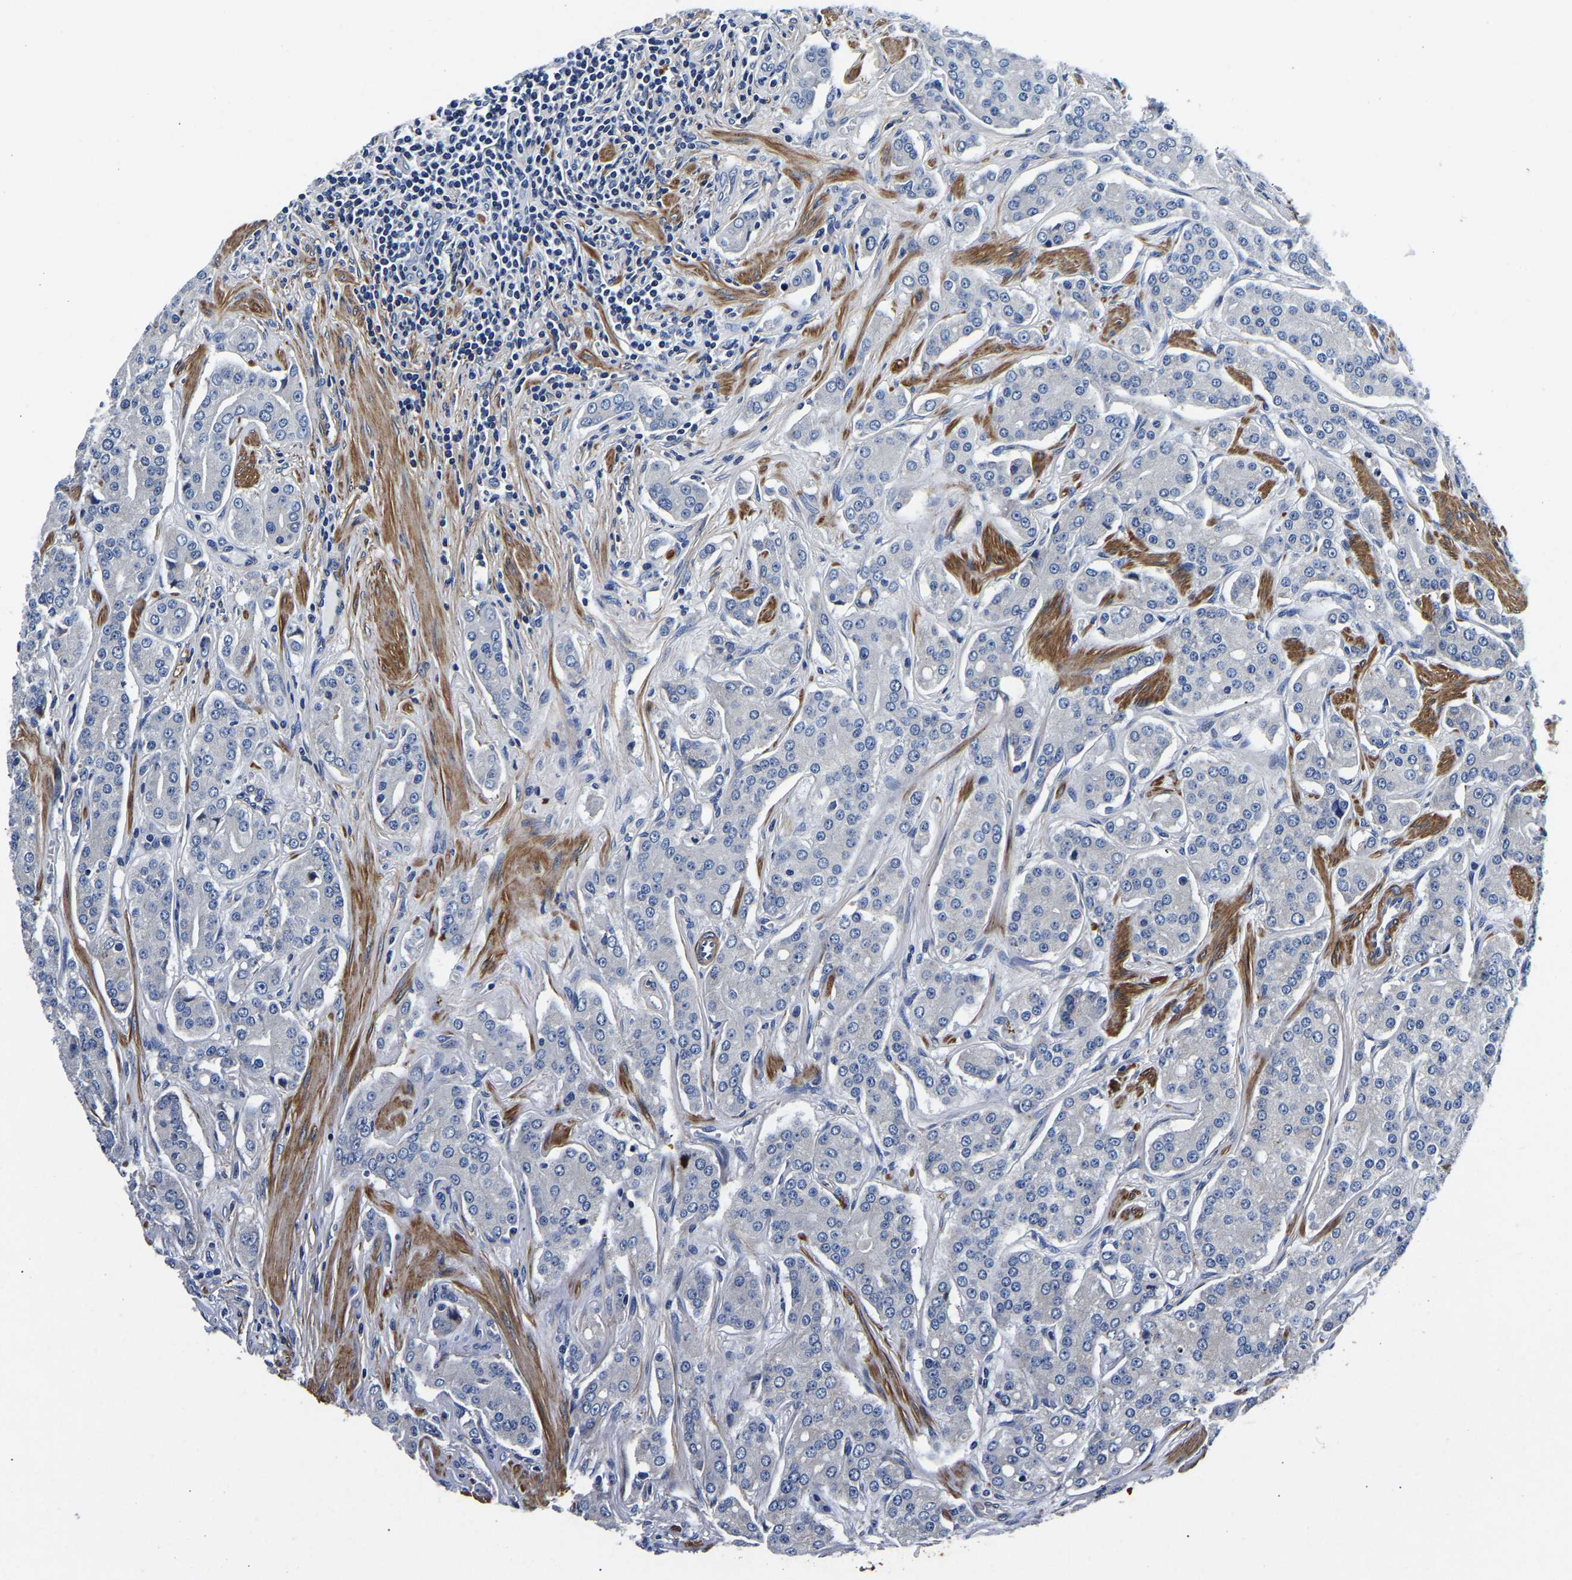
{"staining": {"intensity": "negative", "quantity": "none", "location": "none"}, "tissue": "prostate cancer", "cell_type": "Tumor cells", "image_type": "cancer", "snomed": [{"axis": "morphology", "description": "Adenocarcinoma, Low grade"}, {"axis": "topography", "description": "Prostate"}], "caption": "The IHC image has no significant staining in tumor cells of prostate low-grade adenocarcinoma tissue.", "gene": "KCTD17", "patient": {"sex": "male", "age": 69}}